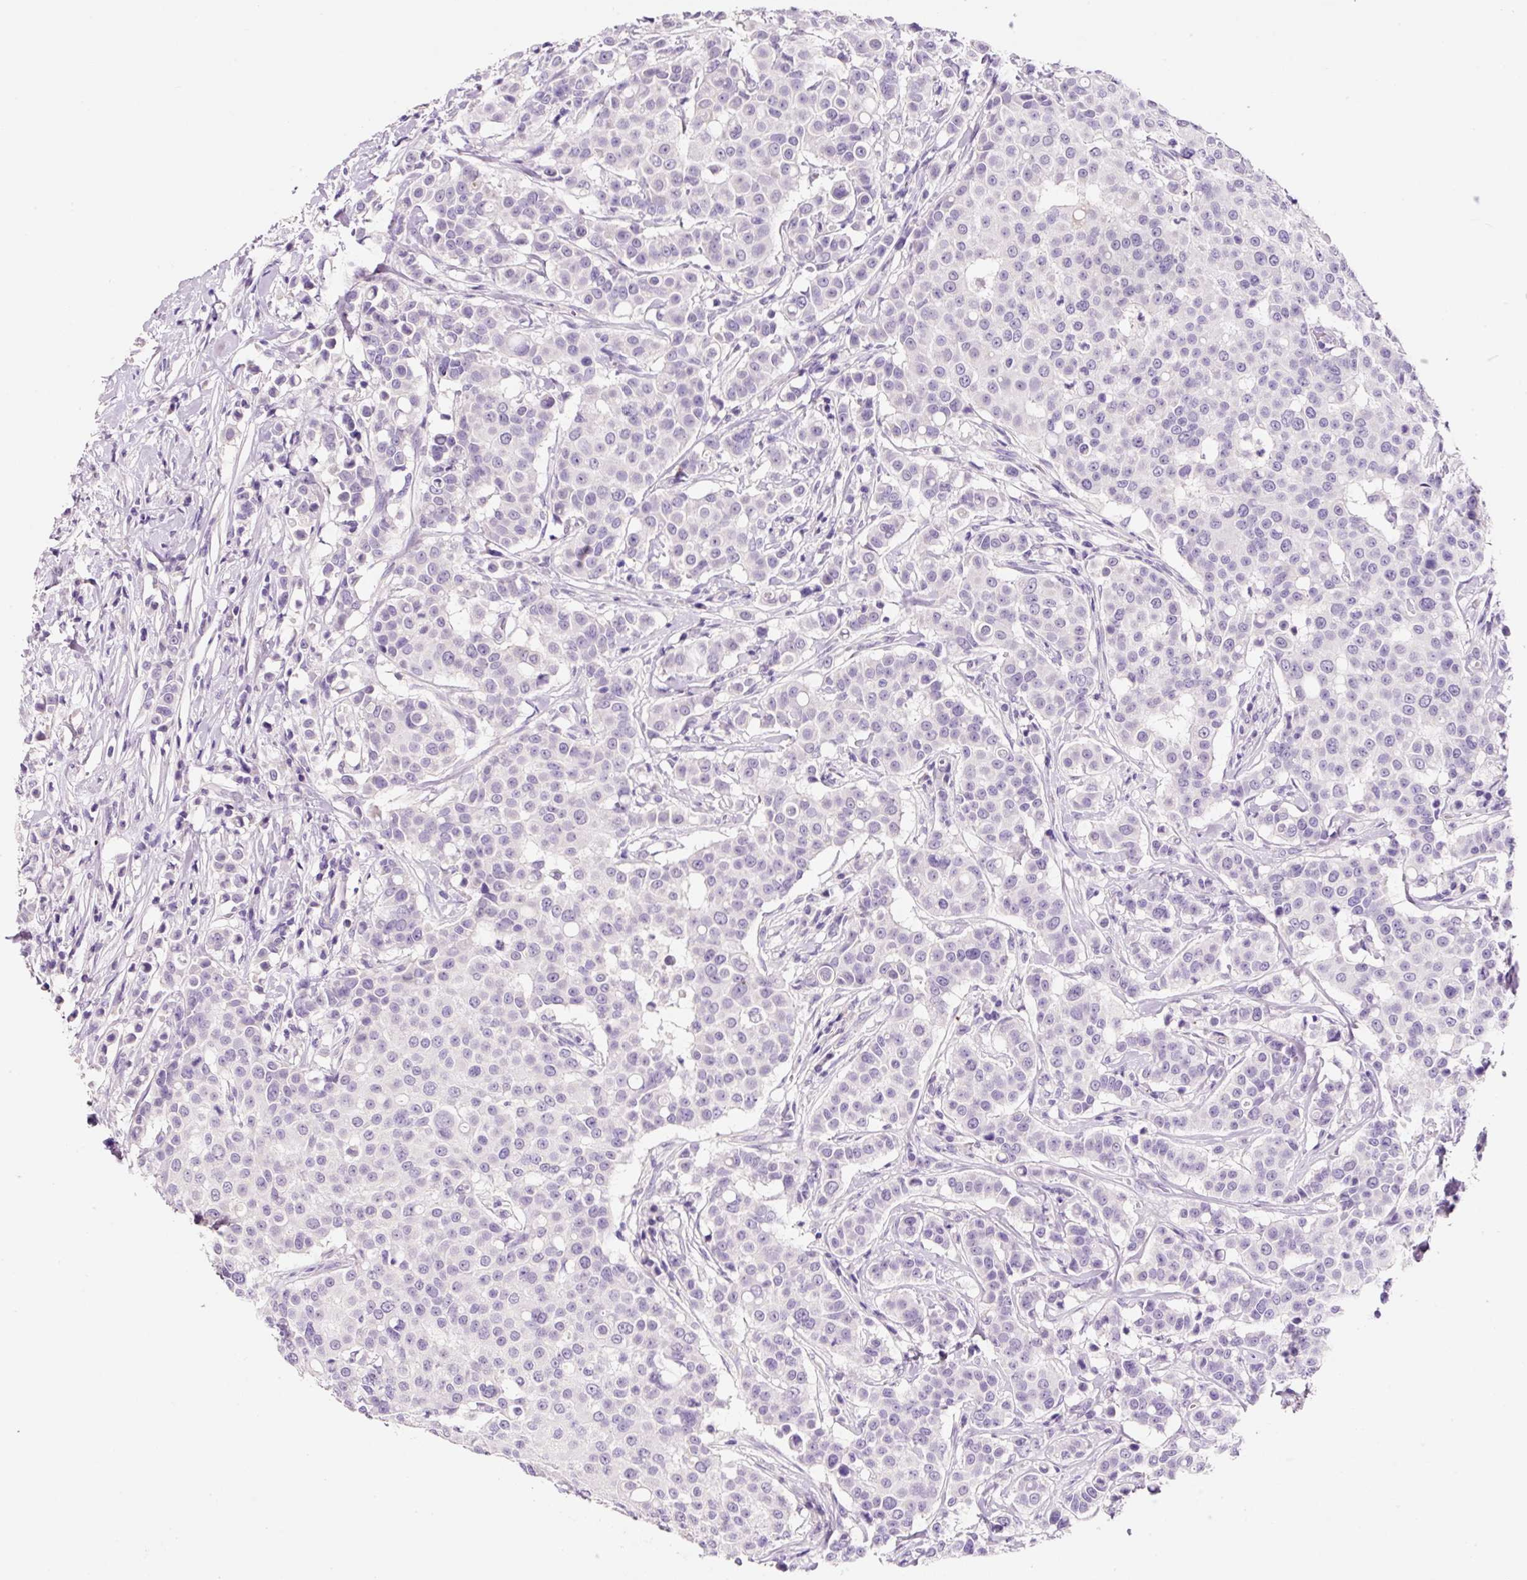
{"staining": {"intensity": "negative", "quantity": "none", "location": "none"}, "tissue": "breast cancer", "cell_type": "Tumor cells", "image_type": "cancer", "snomed": [{"axis": "morphology", "description": "Duct carcinoma"}, {"axis": "topography", "description": "Breast"}], "caption": "An immunohistochemistry (IHC) image of intraductal carcinoma (breast) is shown. There is no staining in tumor cells of intraductal carcinoma (breast).", "gene": "SYP", "patient": {"sex": "female", "age": 27}}